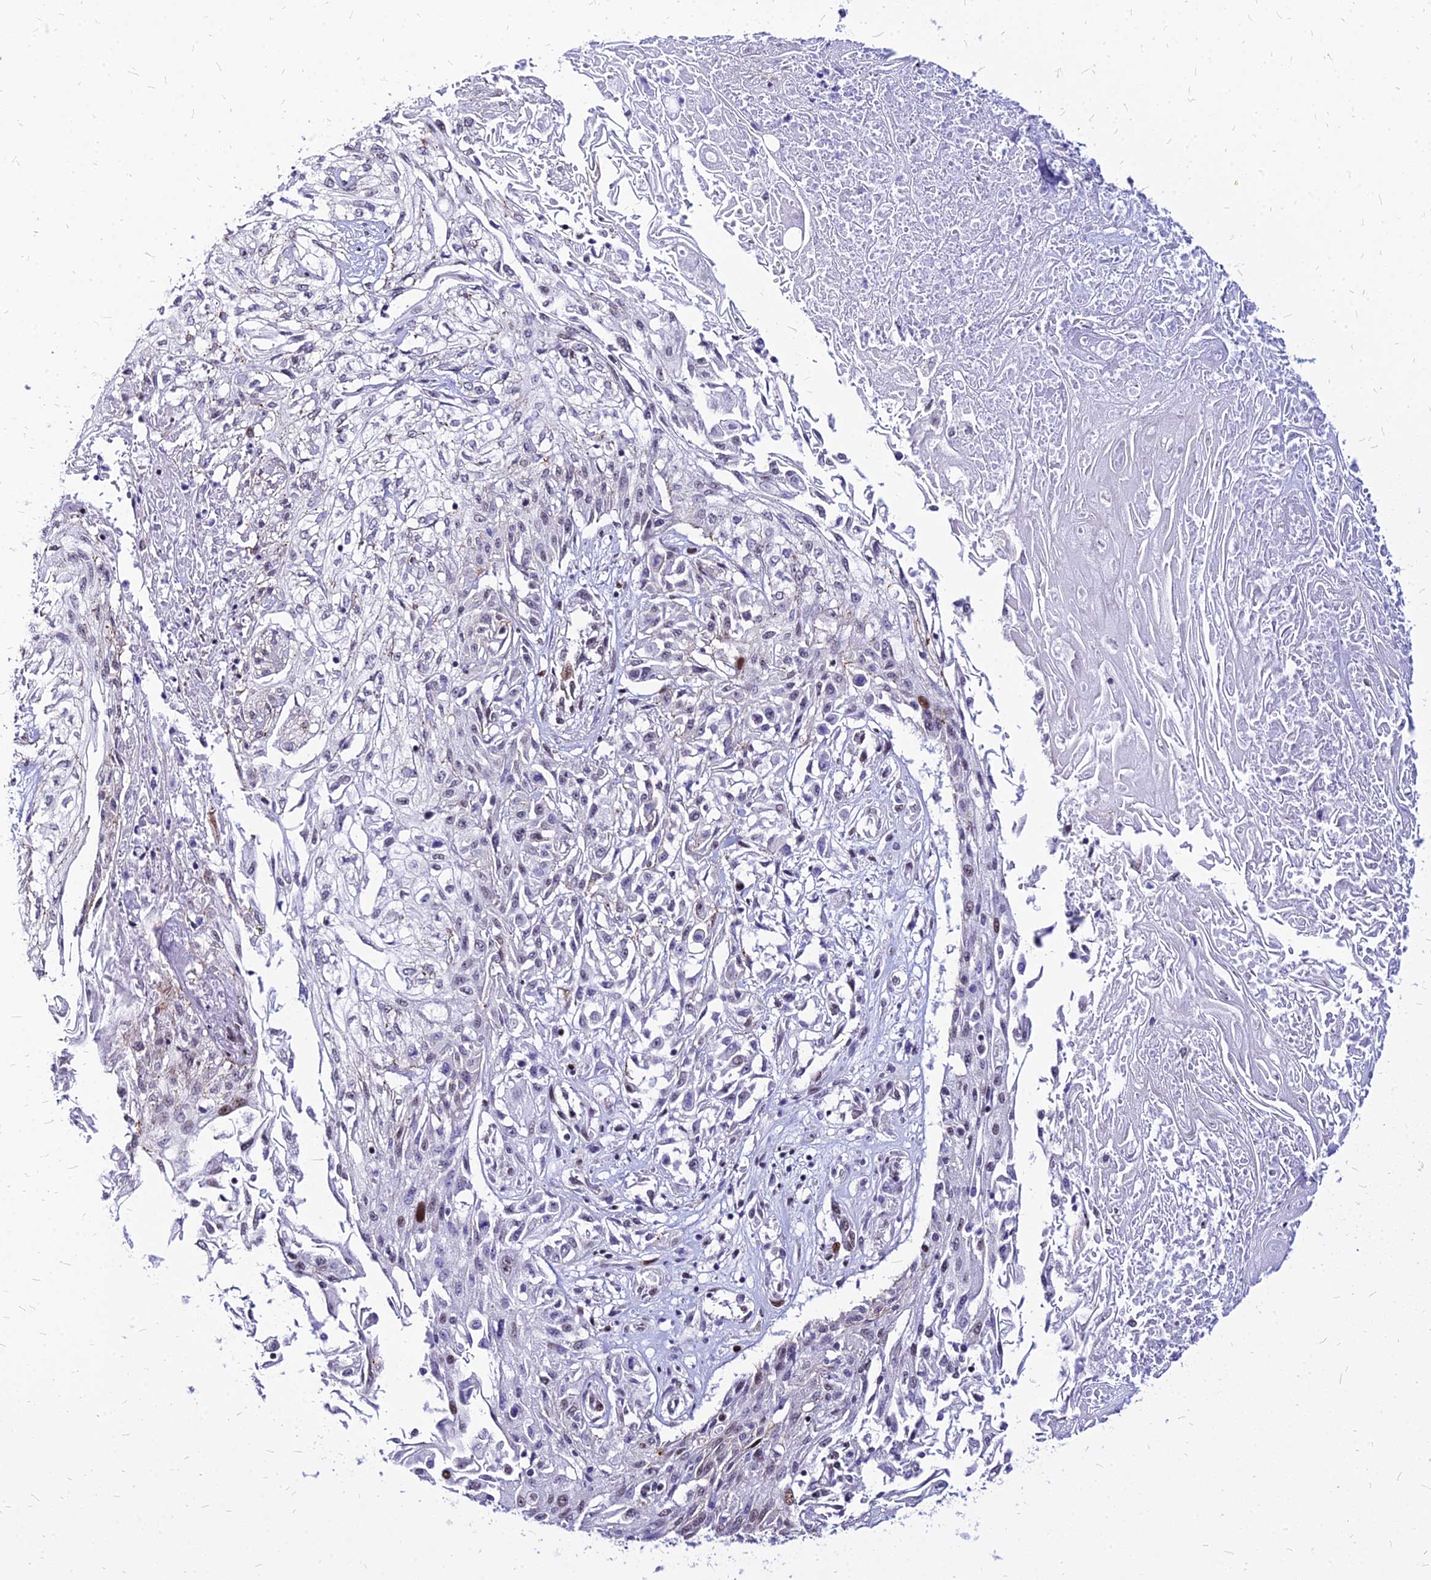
{"staining": {"intensity": "moderate", "quantity": "<25%", "location": "nuclear"}, "tissue": "skin cancer", "cell_type": "Tumor cells", "image_type": "cancer", "snomed": [{"axis": "morphology", "description": "Squamous cell carcinoma, NOS"}, {"axis": "morphology", "description": "Squamous cell carcinoma, metastatic, NOS"}, {"axis": "topography", "description": "Skin"}, {"axis": "topography", "description": "Lymph node"}], "caption": "DAB immunohistochemical staining of skin cancer exhibits moderate nuclear protein staining in about <25% of tumor cells.", "gene": "FDX2", "patient": {"sex": "male", "age": 75}}